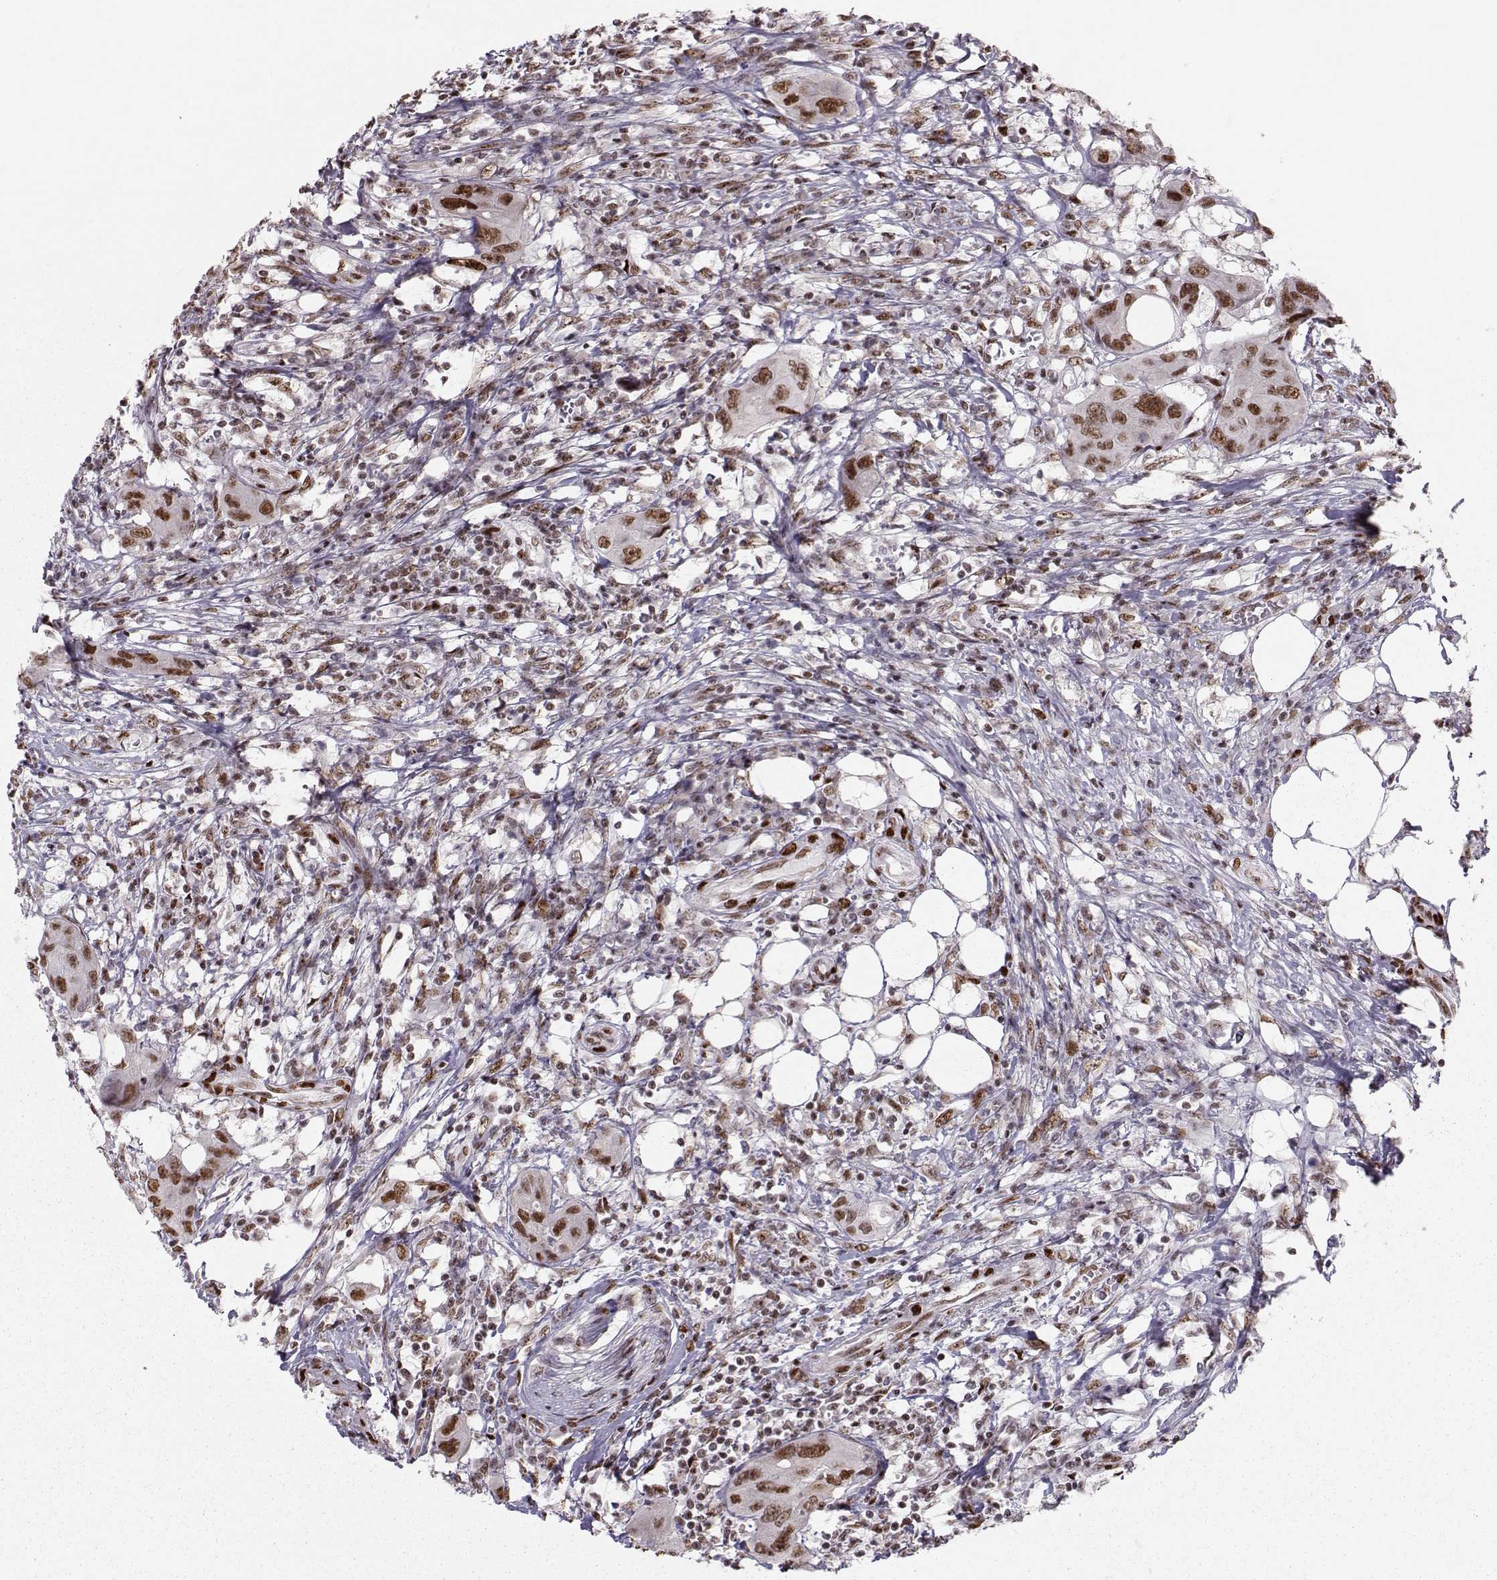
{"staining": {"intensity": "moderate", "quantity": ">75%", "location": "nuclear"}, "tissue": "urothelial cancer", "cell_type": "Tumor cells", "image_type": "cancer", "snomed": [{"axis": "morphology", "description": "Urothelial carcinoma, NOS"}, {"axis": "morphology", "description": "Urothelial carcinoma, High grade"}, {"axis": "topography", "description": "Urinary bladder"}], "caption": "Protein staining displays moderate nuclear staining in approximately >75% of tumor cells in urothelial cancer.", "gene": "SNAPC2", "patient": {"sex": "male", "age": 63}}